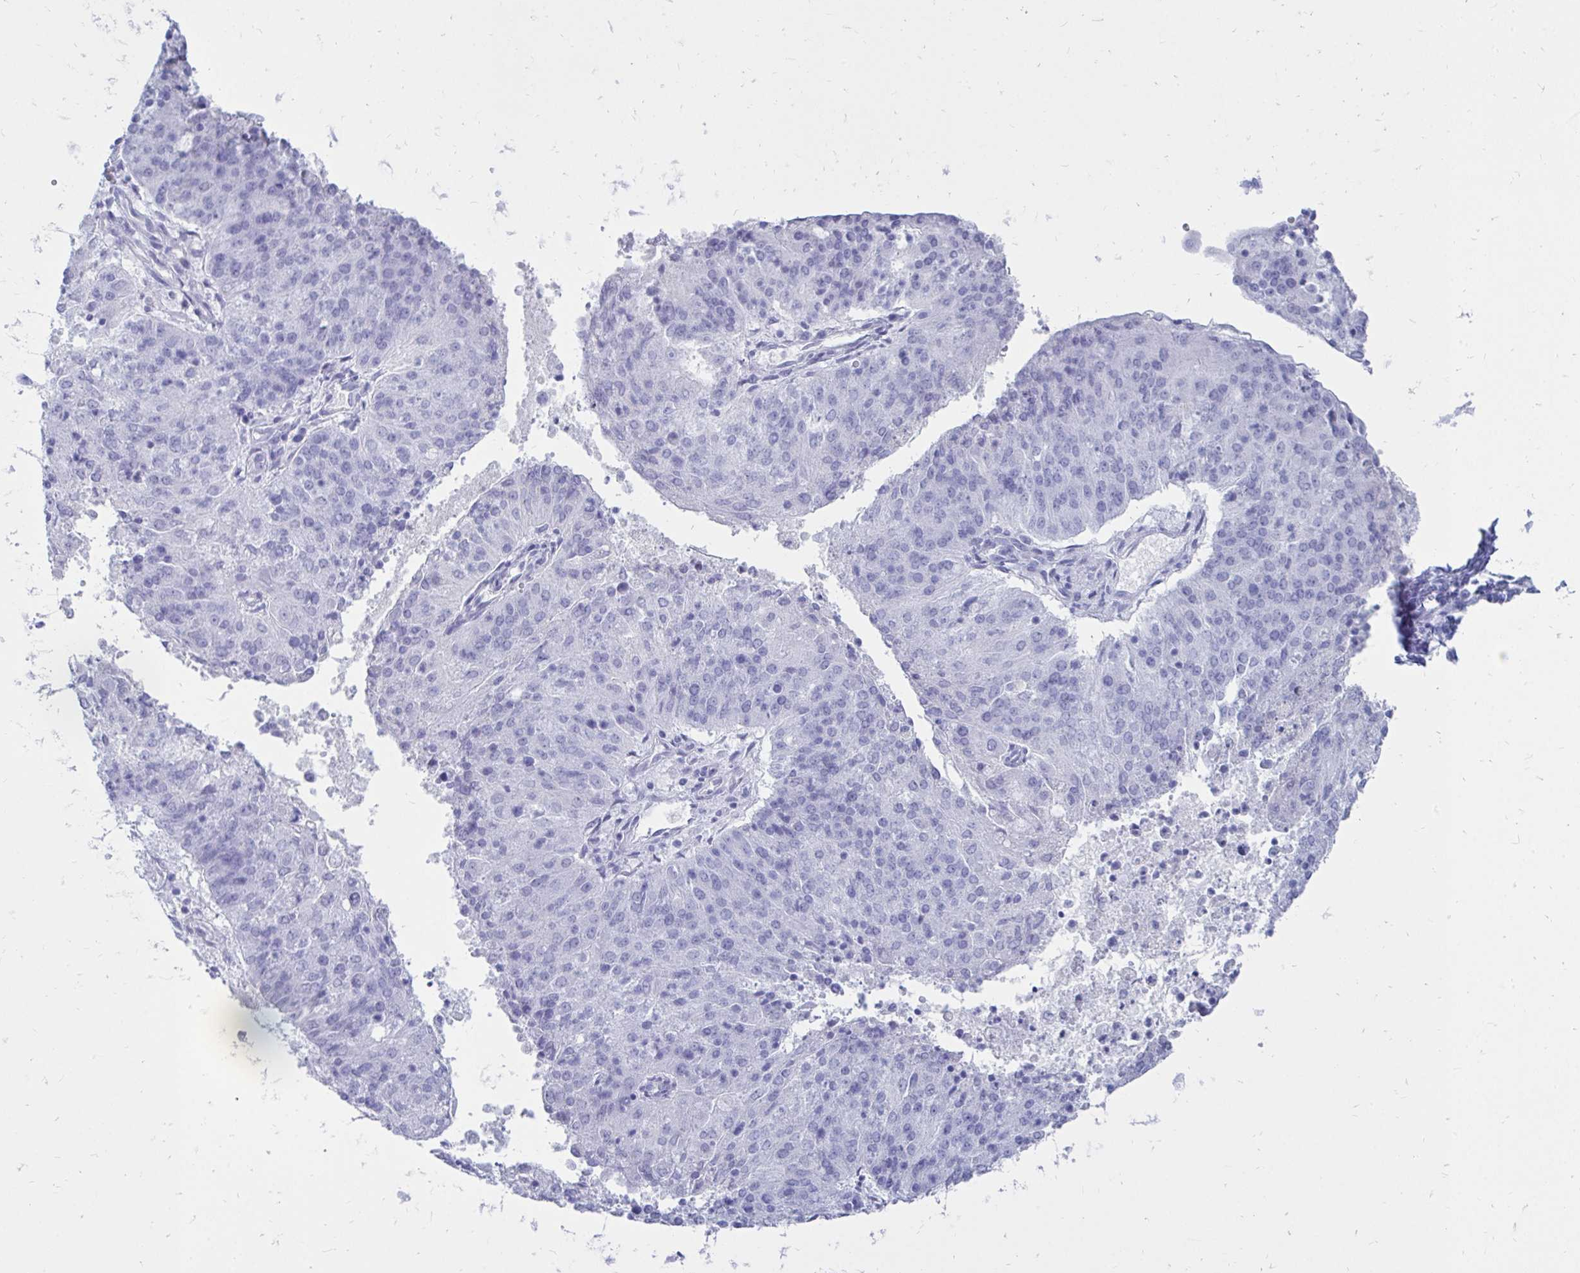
{"staining": {"intensity": "negative", "quantity": "none", "location": "none"}, "tissue": "endometrial cancer", "cell_type": "Tumor cells", "image_type": "cancer", "snomed": [{"axis": "morphology", "description": "Adenocarcinoma, NOS"}, {"axis": "topography", "description": "Endometrium"}], "caption": "This is an immunohistochemistry (IHC) photomicrograph of human endometrial cancer (adenocarcinoma). There is no staining in tumor cells.", "gene": "OR10R2", "patient": {"sex": "female", "age": 82}}